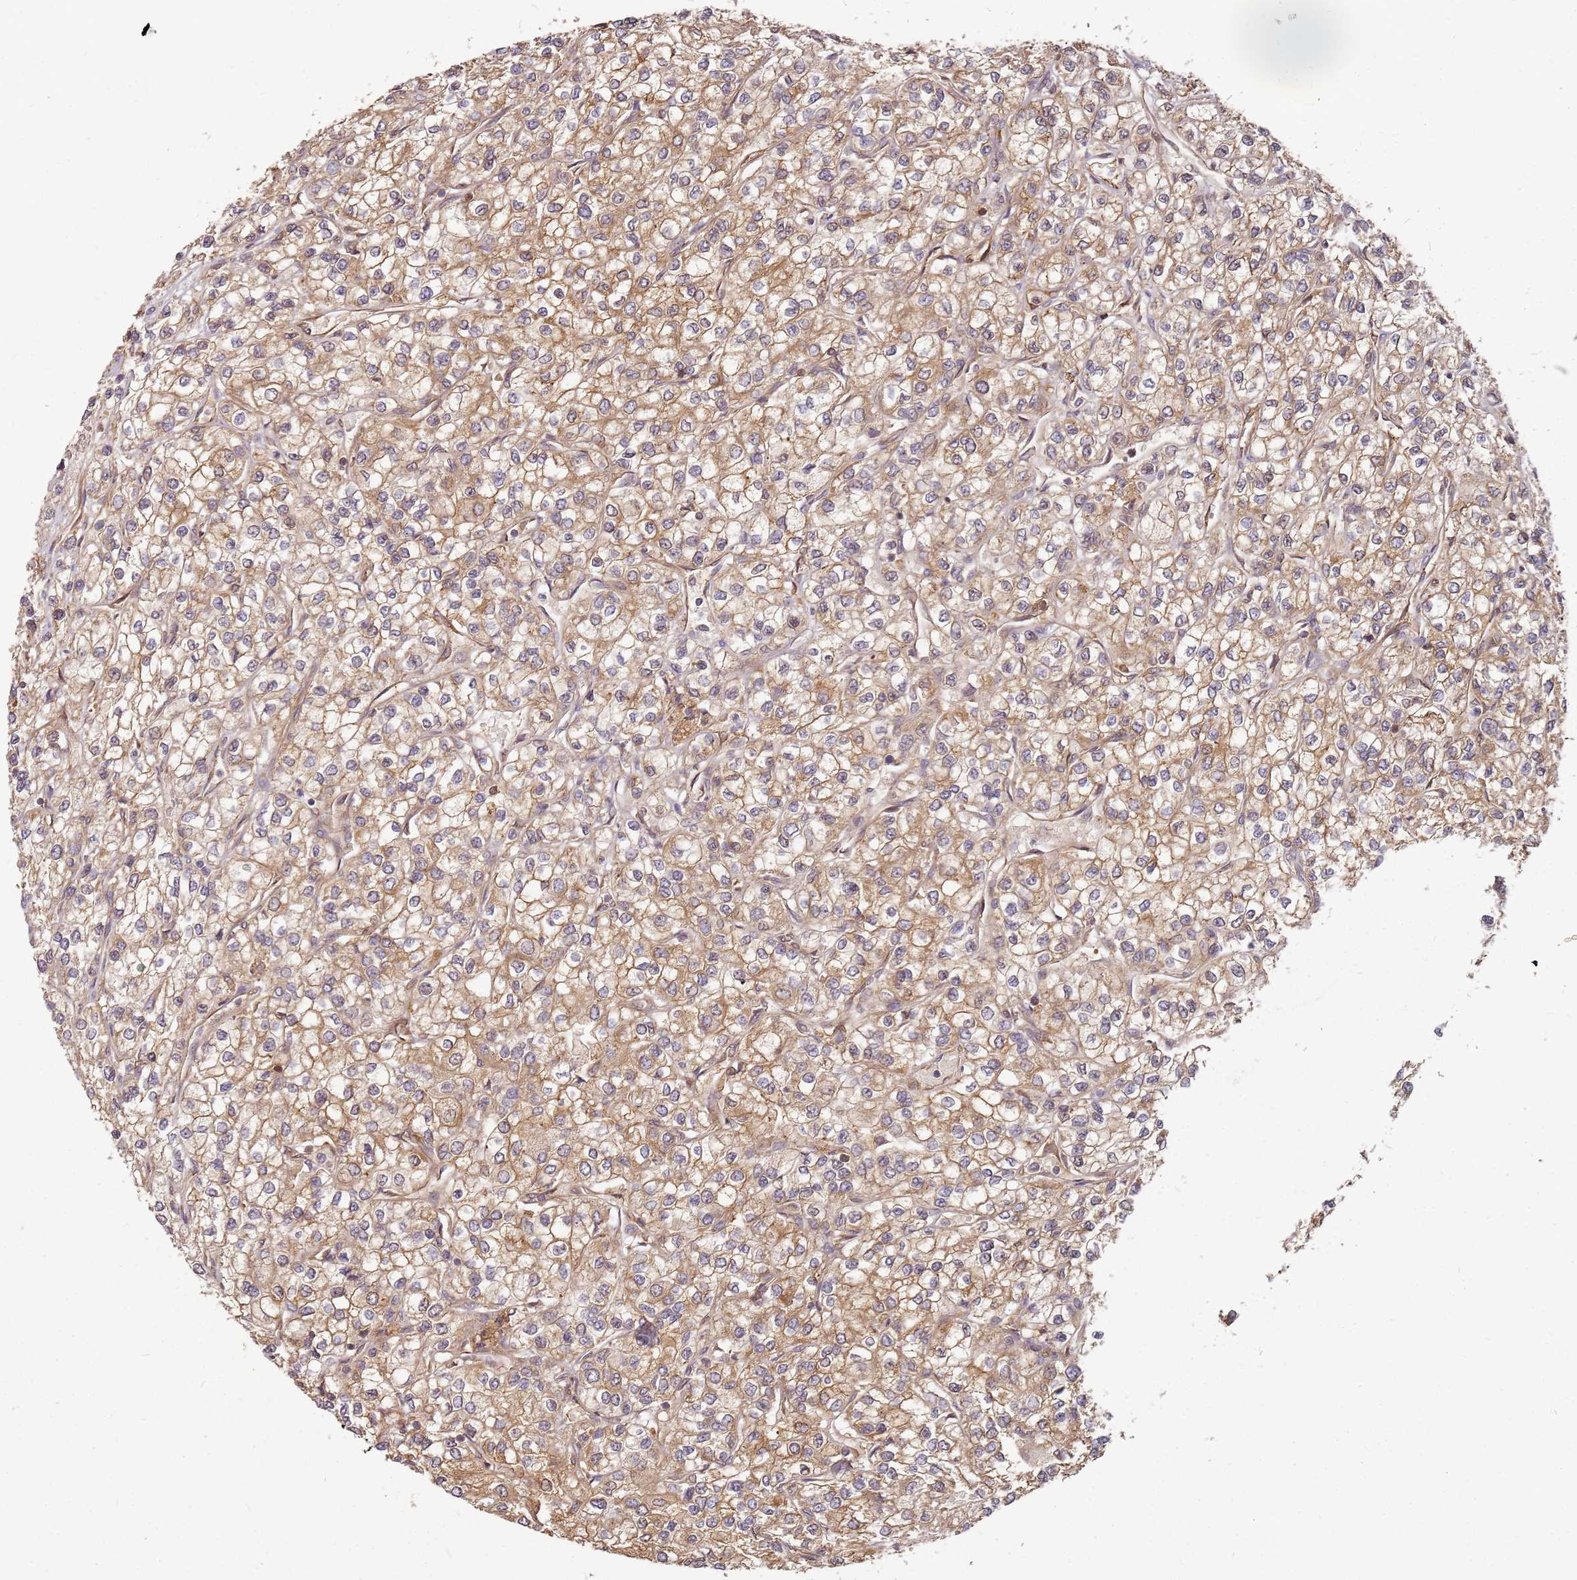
{"staining": {"intensity": "moderate", "quantity": ">75%", "location": "cytoplasmic/membranous"}, "tissue": "renal cancer", "cell_type": "Tumor cells", "image_type": "cancer", "snomed": [{"axis": "morphology", "description": "Adenocarcinoma, NOS"}, {"axis": "topography", "description": "Kidney"}], "caption": "A micrograph of human renal adenocarcinoma stained for a protein displays moderate cytoplasmic/membranous brown staining in tumor cells. (DAB IHC, brown staining for protein, blue staining for nuclei).", "gene": "NUDT14", "patient": {"sex": "male", "age": 80}}